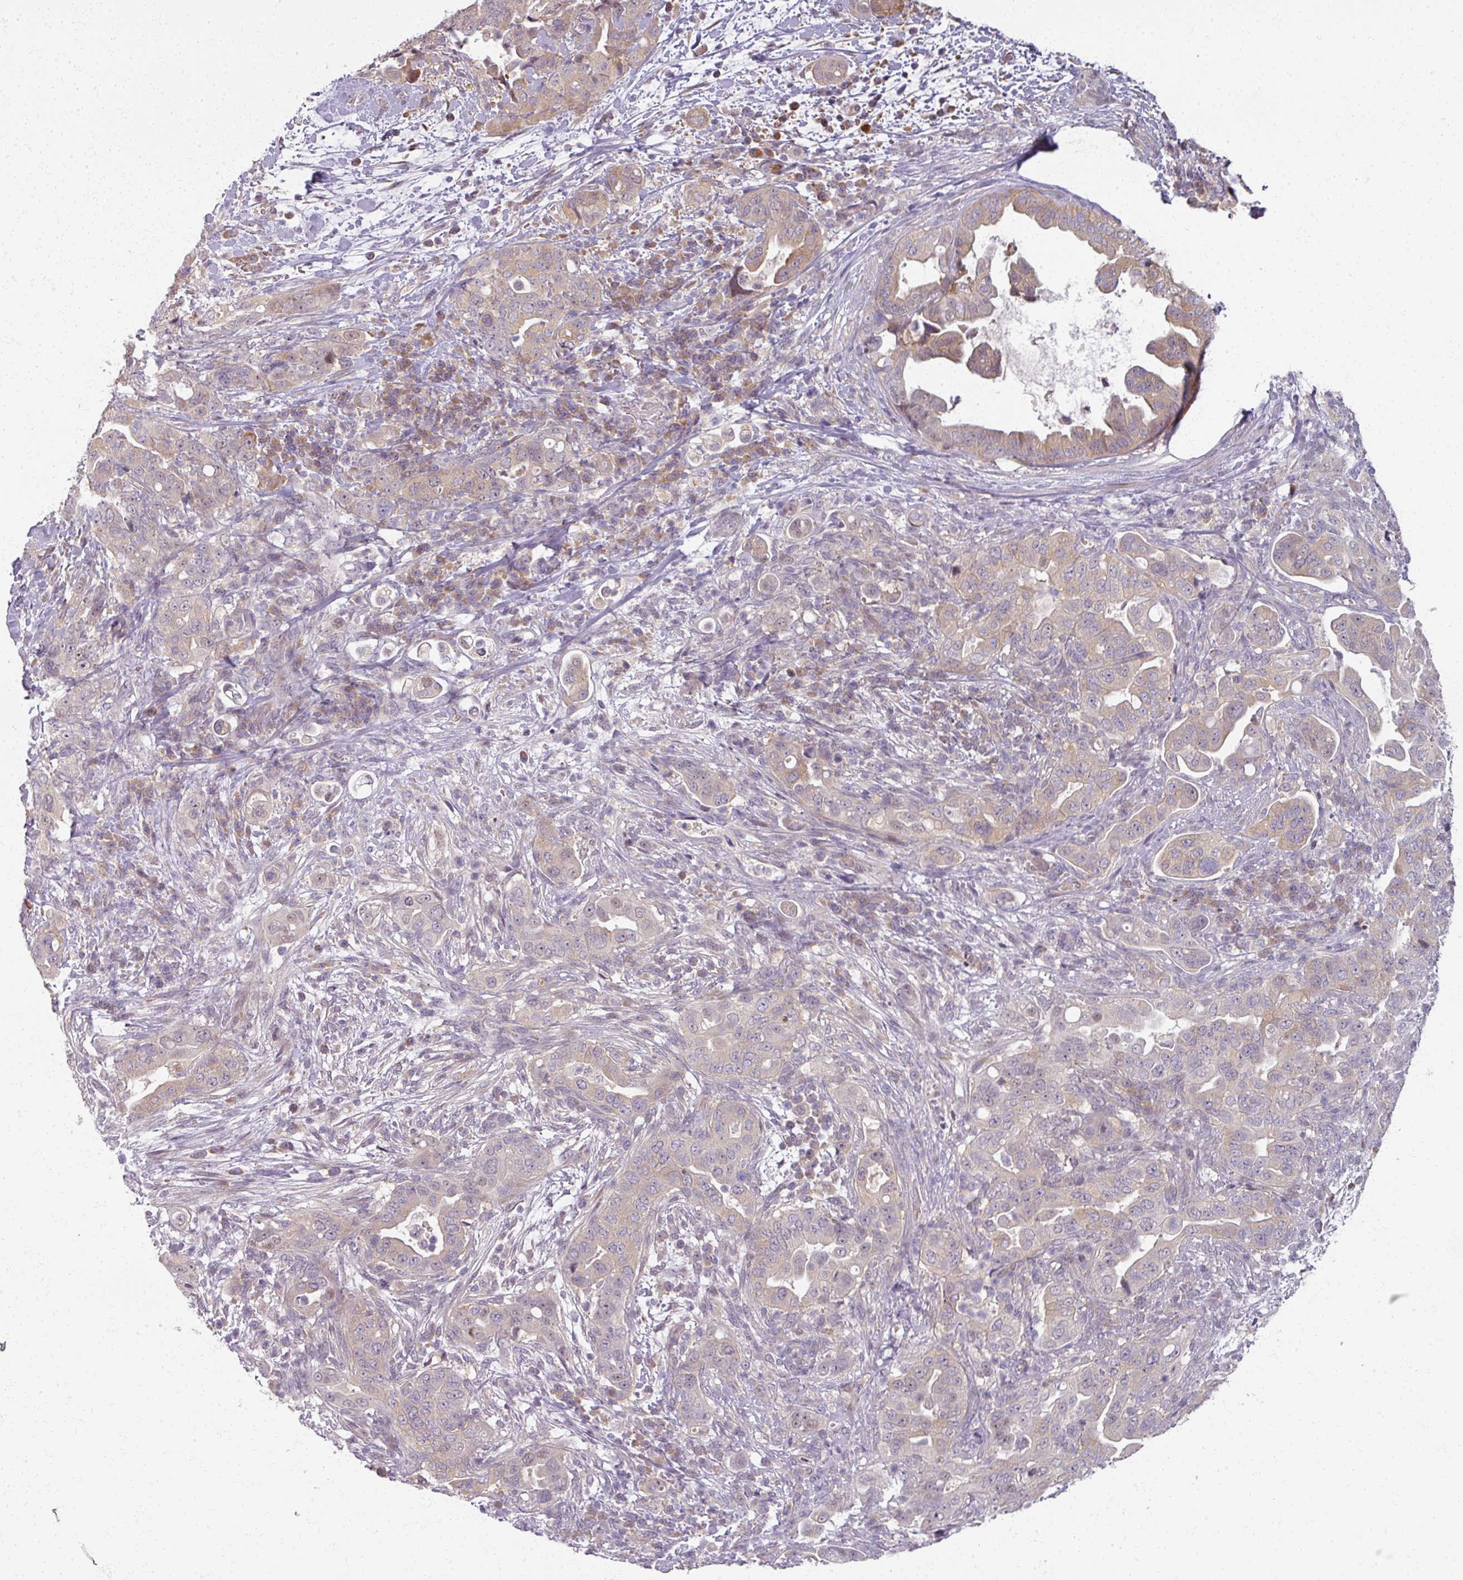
{"staining": {"intensity": "moderate", "quantity": "<25%", "location": "cytoplasmic/membranous"}, "tissue": "pancreatic cancer", "cell_type": "Tumor cells", "image_type": "cancer", "snomed": [{"axis": "morphology", "description": "Normal tissue, NOS"}, {"axis": "morphology", "description": "Adenocarcinoma, NOS"}, {"axis": "topography", "description": "Lymph node"}, {"axis": "topography", "description": "Pancreas"}], "caption": "A brown stain shows moderate cytoplasmic/membranous staining of a protein in pancreatic cancer (adenocarcinoma) tumor cells.", "gene": "MYMK", "patient": {"sex": "female", "age": 67}}